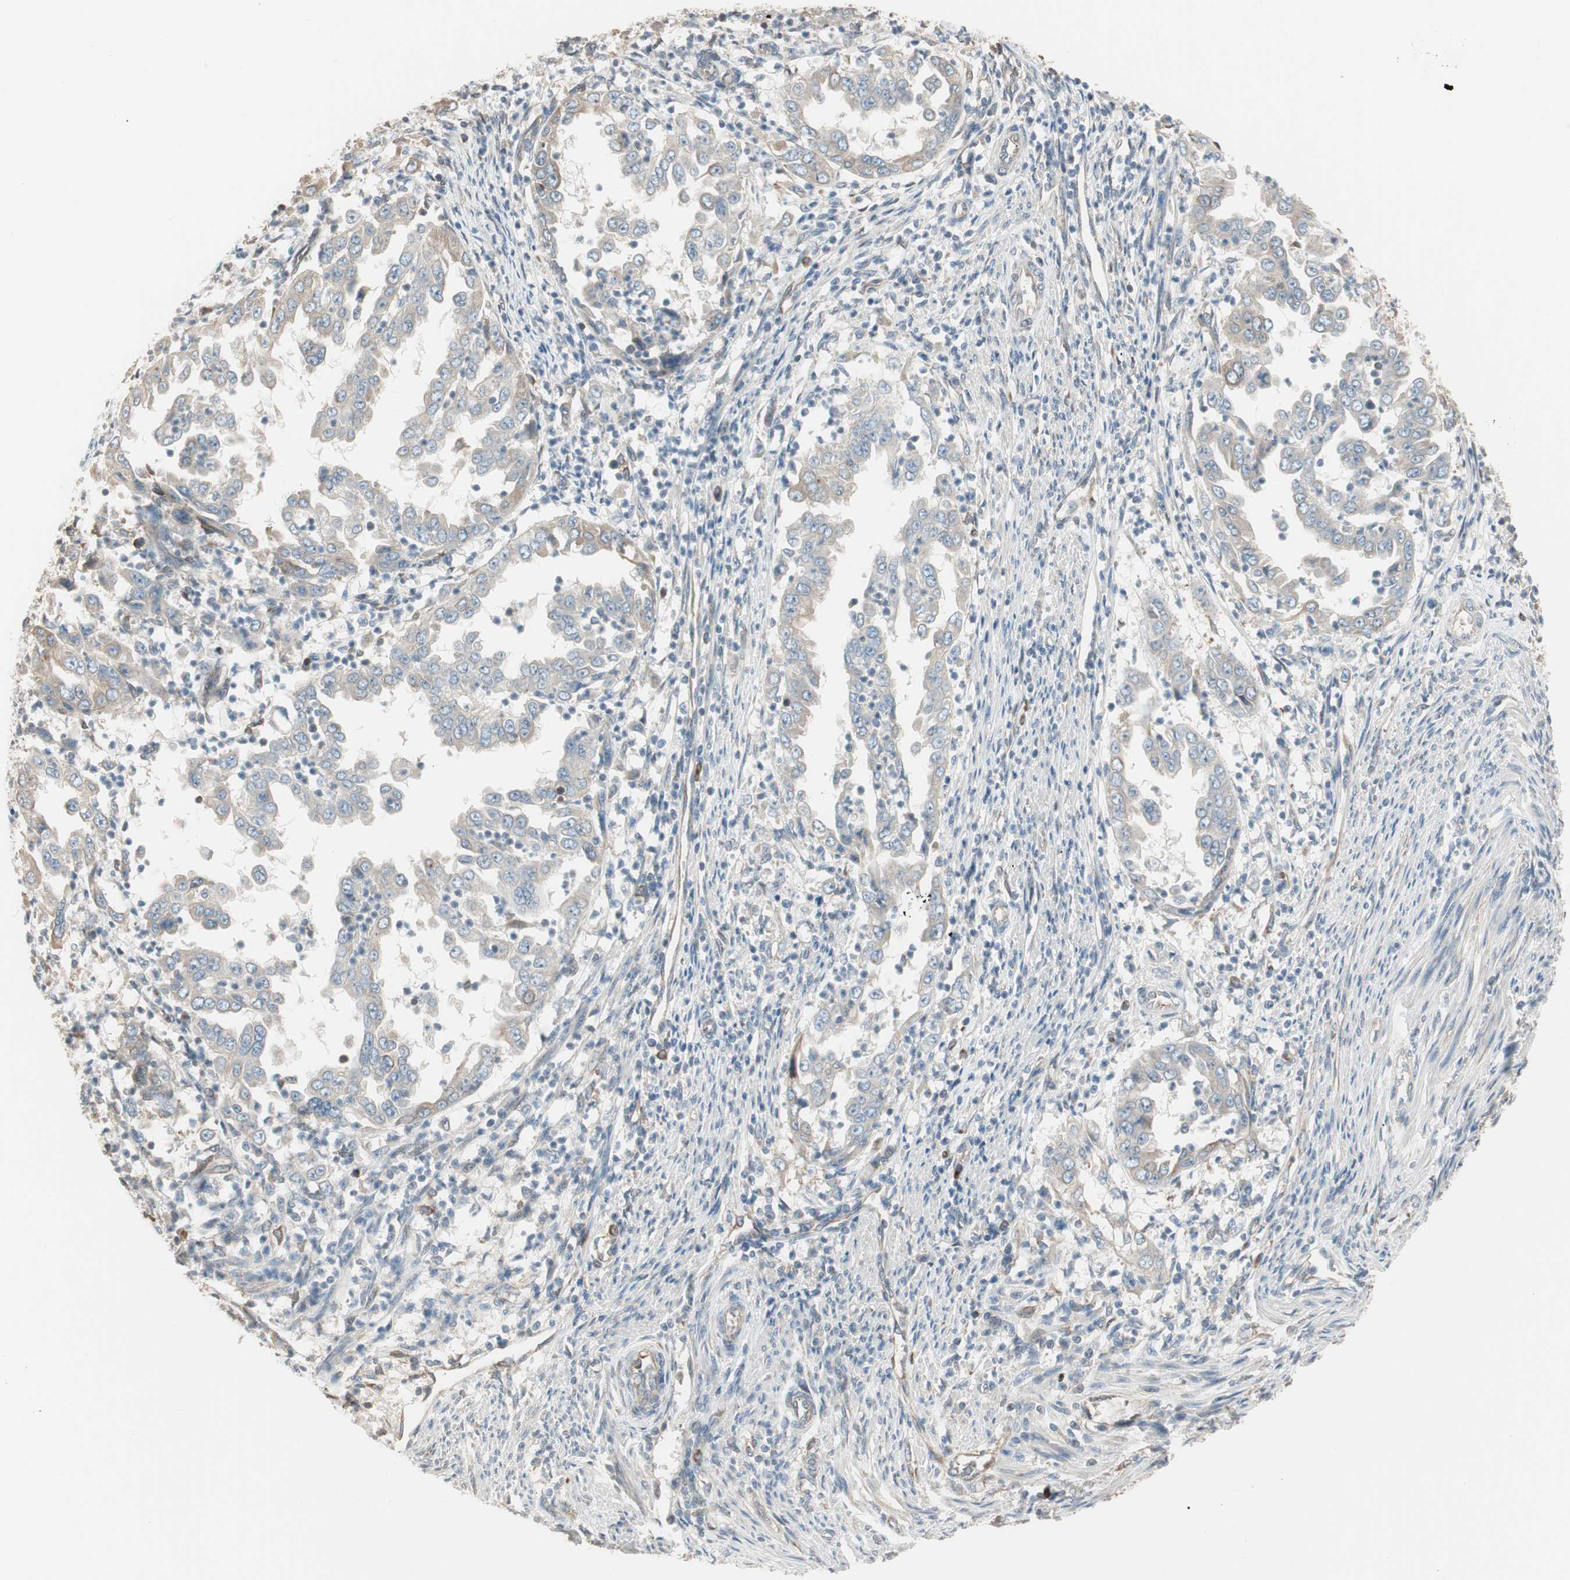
{"staining": {"intensity": "negative", "quantity": "none", "location": "none"}, "tissue": "endometrial cancer", "cell_type": "Tumor cells", "image_type": "cancer", "snomed": [{"axis": "morphology", "description": "Adenocarcinoma, NOS"}, {"axis": "topography", "description": "Endometrium"}], "caption": "A micrograph of endometrial adenocarcinoma stained for a protein exhibits no brown staining in tumor cells.", "gene": "NUCB2", "patient": {"sex": "female", "age": 85}}